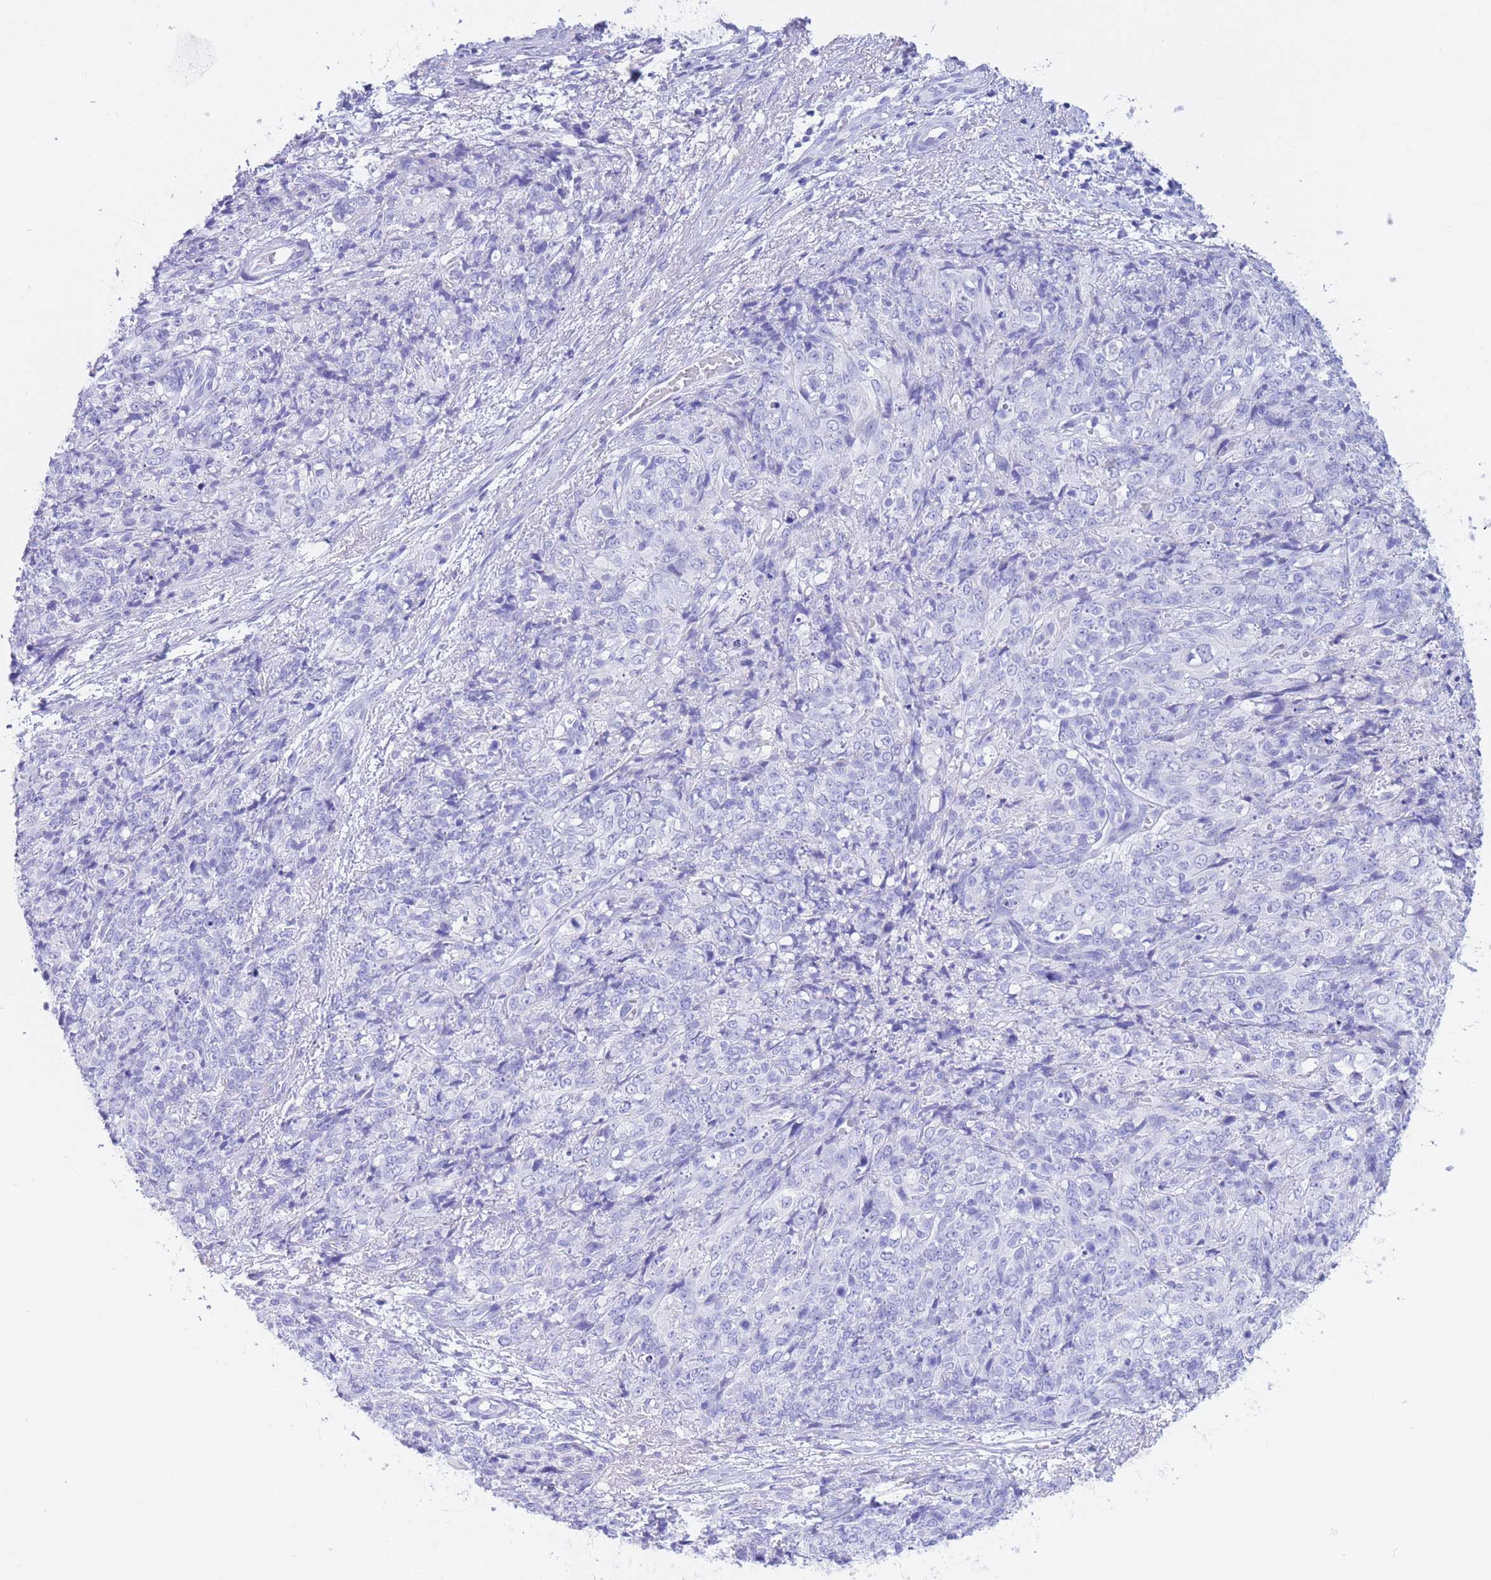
{"staining": {"intensity": "negative", "quantity": "none", "location": "none"}, "tissue": "skin cancer", "cell_type": "Tumor cells", "image_type": "cancer", "snomed": [{"axis": "morphology", "description": "Squamous cell carcinoma, NOS"}, {"axis": "topography", "description": "Skin"}, {"axis": "topography", "description": "Vulva"}], "caption": "DAB immunohistochemical staining of human skin cancer reveals no significant expression in tumor cells.", "gene": "SLCO1B3", "patient": {"sex": "female", "age": 85}}